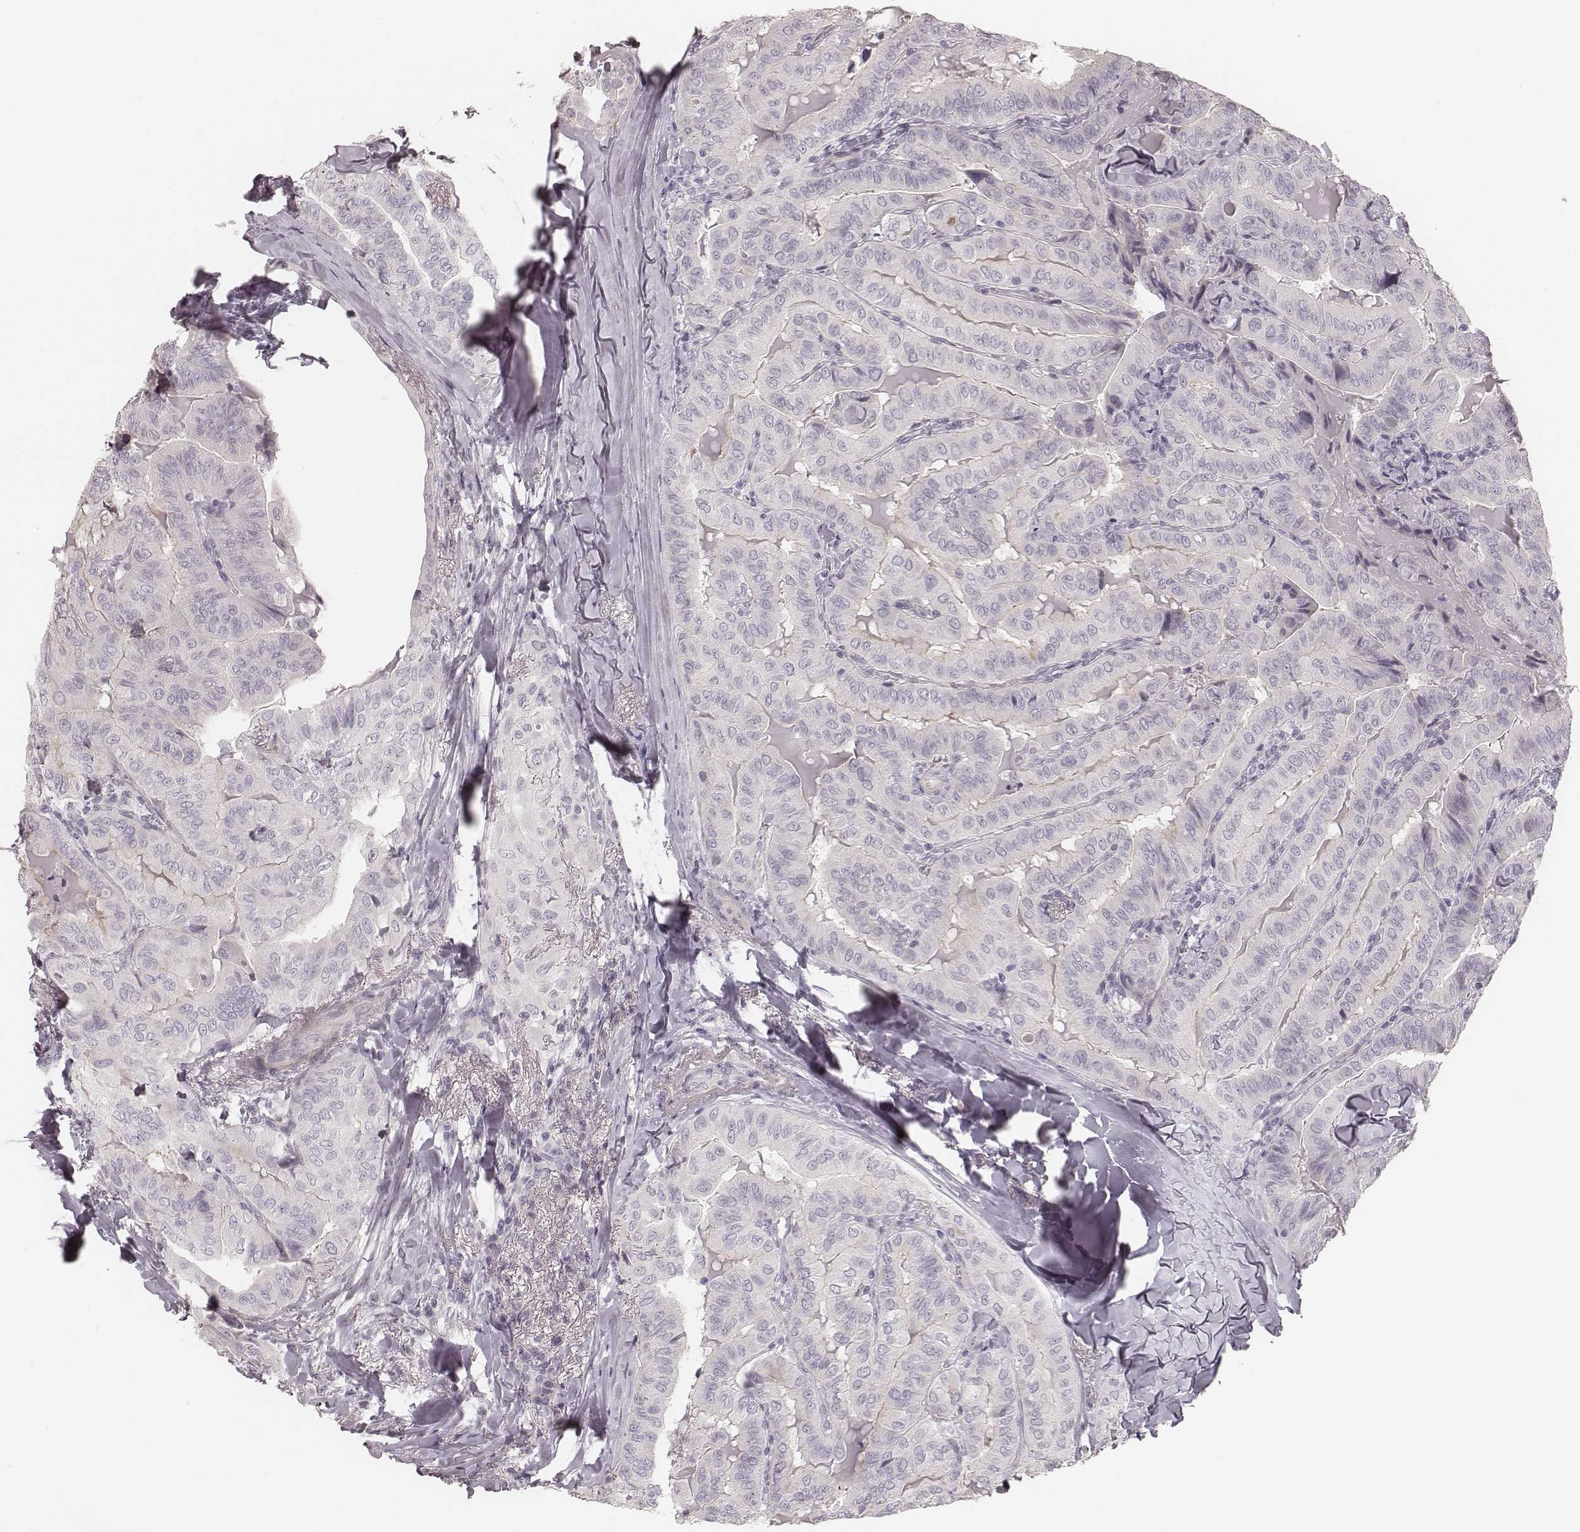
{"staining": {"intensity": "negative", "quantity": "none", "location": "none"}, "tissue": "thyroid cancer", "cell_type": "Tumor cells", "image_type": "cancer", "snomed": [{"axis": "morphology", "description": "Papillary adenocarcinoma, NOS"}, {"axis": "topography", "description": "Thyroid gland"}], "caption": "Tumor cells are negative for brown protein staining in papillary adenocarcinoma (thyroid).", "gene": "SPATA24", "patient": {"sex": "female", "age": 68}}